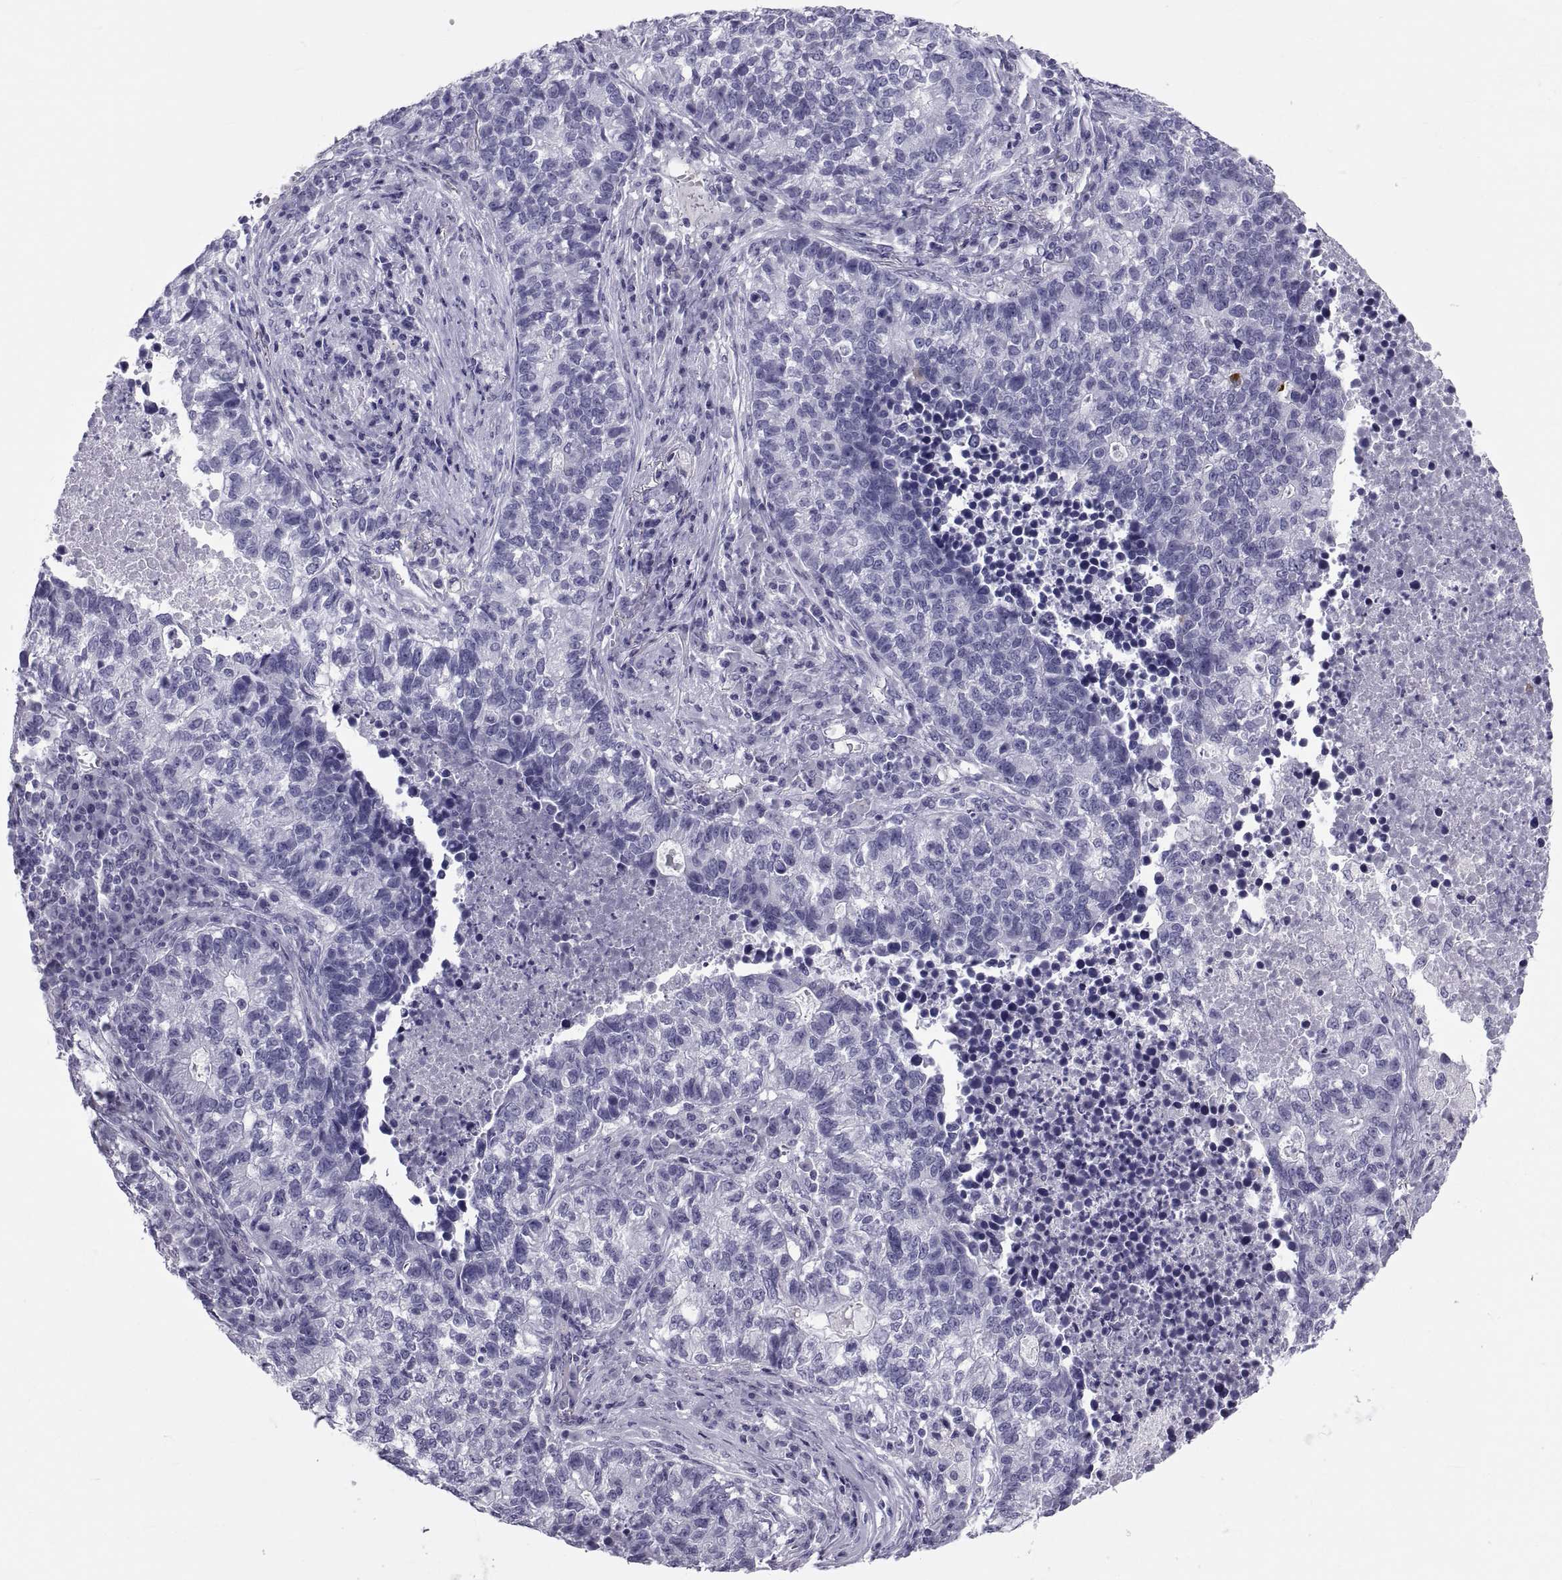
{"staining": {"intensity": "negative", "quantity": "none", "location": "none"}, "tissue": "lung cancer", "cell_type": "Tumor cells", "image_type": "cancer", "snomed": [{"axis": "morphology", "description": "Adenocarcinoma, NOS"}, {"axis": "topography", "description": "Lung"}], "caption": "Human lung cancer (adenocarcinoma) stained for a protein using immunohistochemistry (IHC) demonstrates no staining in tumor cells.", "gene": "DEFB129", "patient": {"sex": "male", "age": 57}}